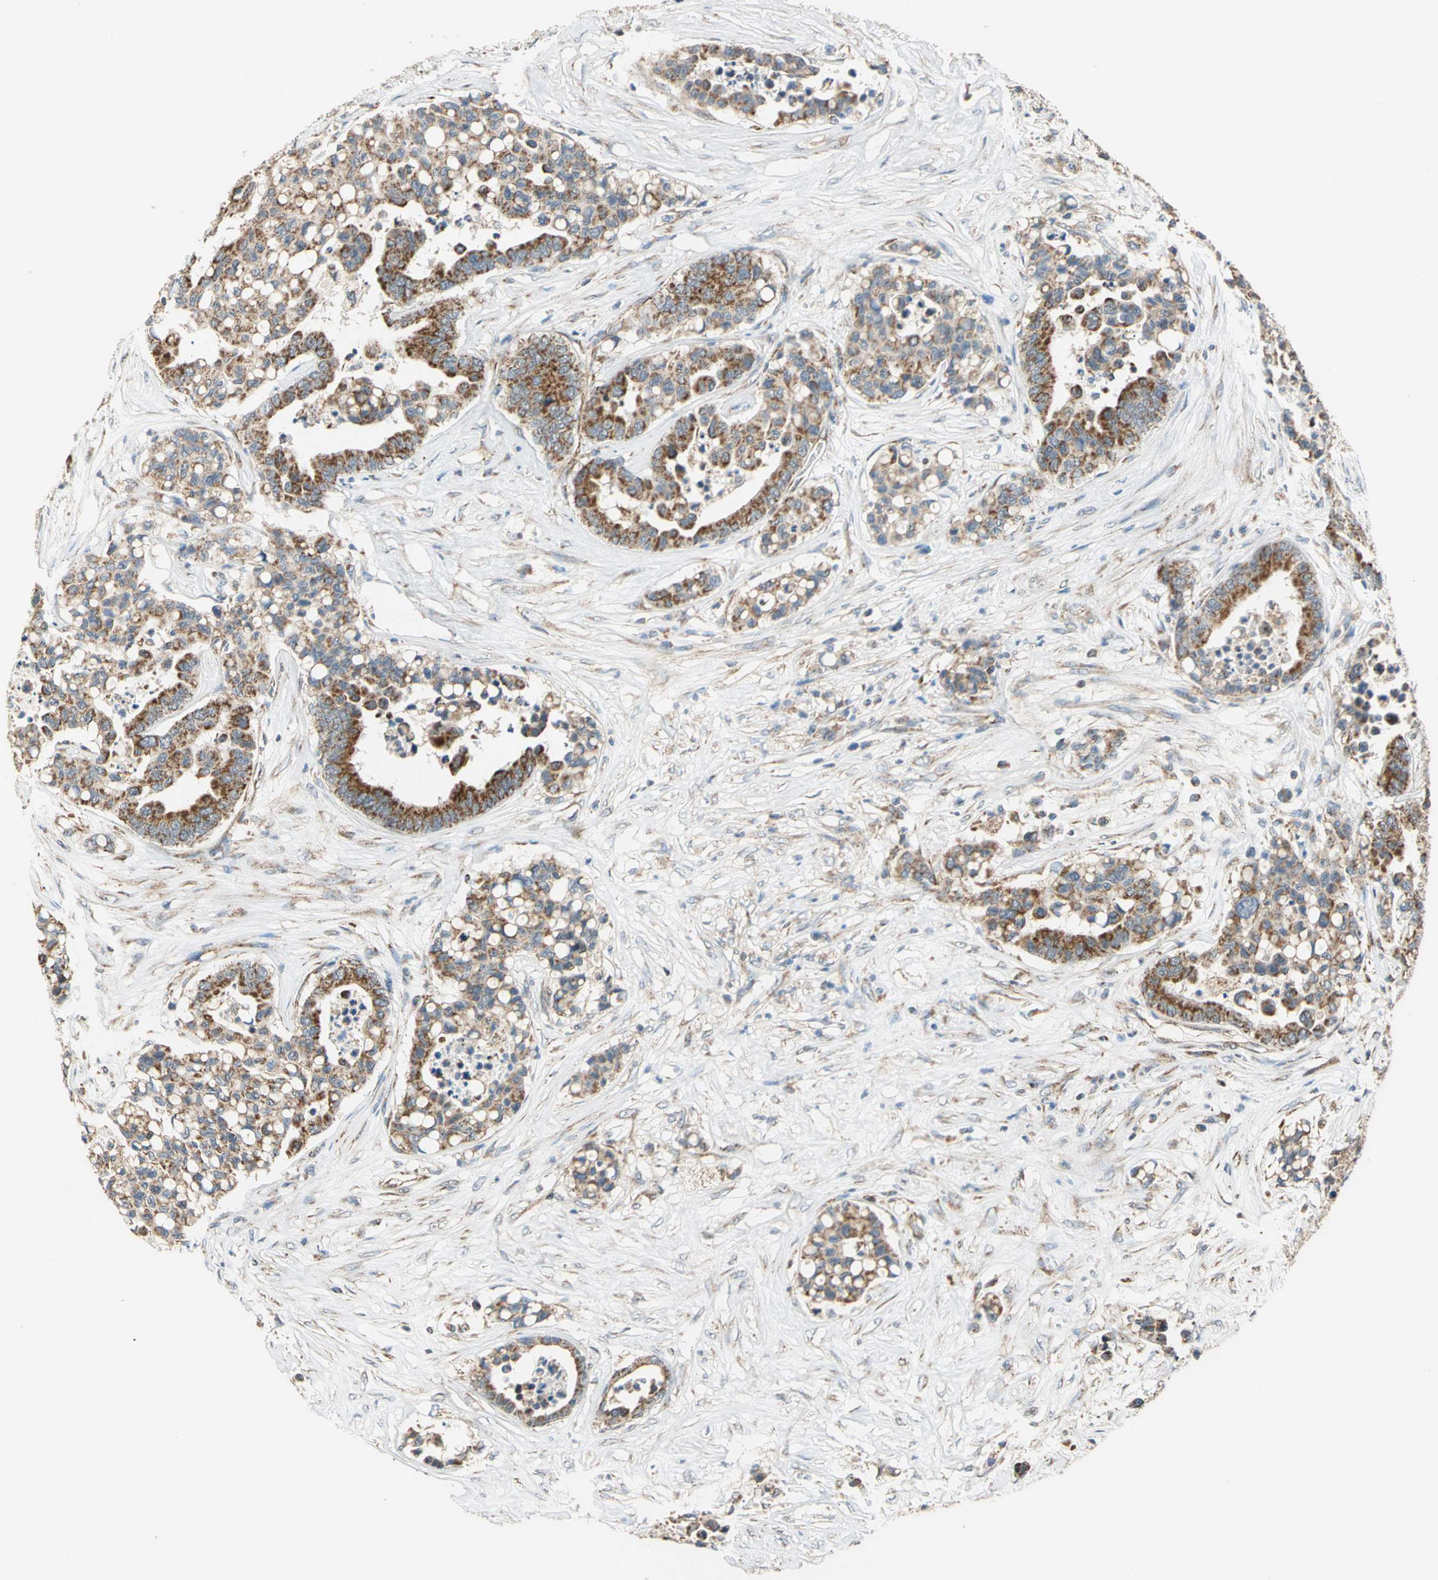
{"staining": {"intensity": "strong", "quantity": ">75%", "location": "cytoplasmic/membranous"}, "tissue": "colorectal cancer", "cell_type": "Tumor cells", "image_type": "cancer", "snomed": [{"axis": "morphology", "description": "Adenocarcinoma, NOS"}, {"axis": "topography", "description": "Colon"}], "caption": "Approximately >75% of tumor cells in human adenocarcinoma (colorectal) exhibit strong cytoplasmic/membranous protein positivity as visualized by brown immunohistochemical staining.", "gene": "MRPS22", "patient": {"sex": "male", "age": 82}}